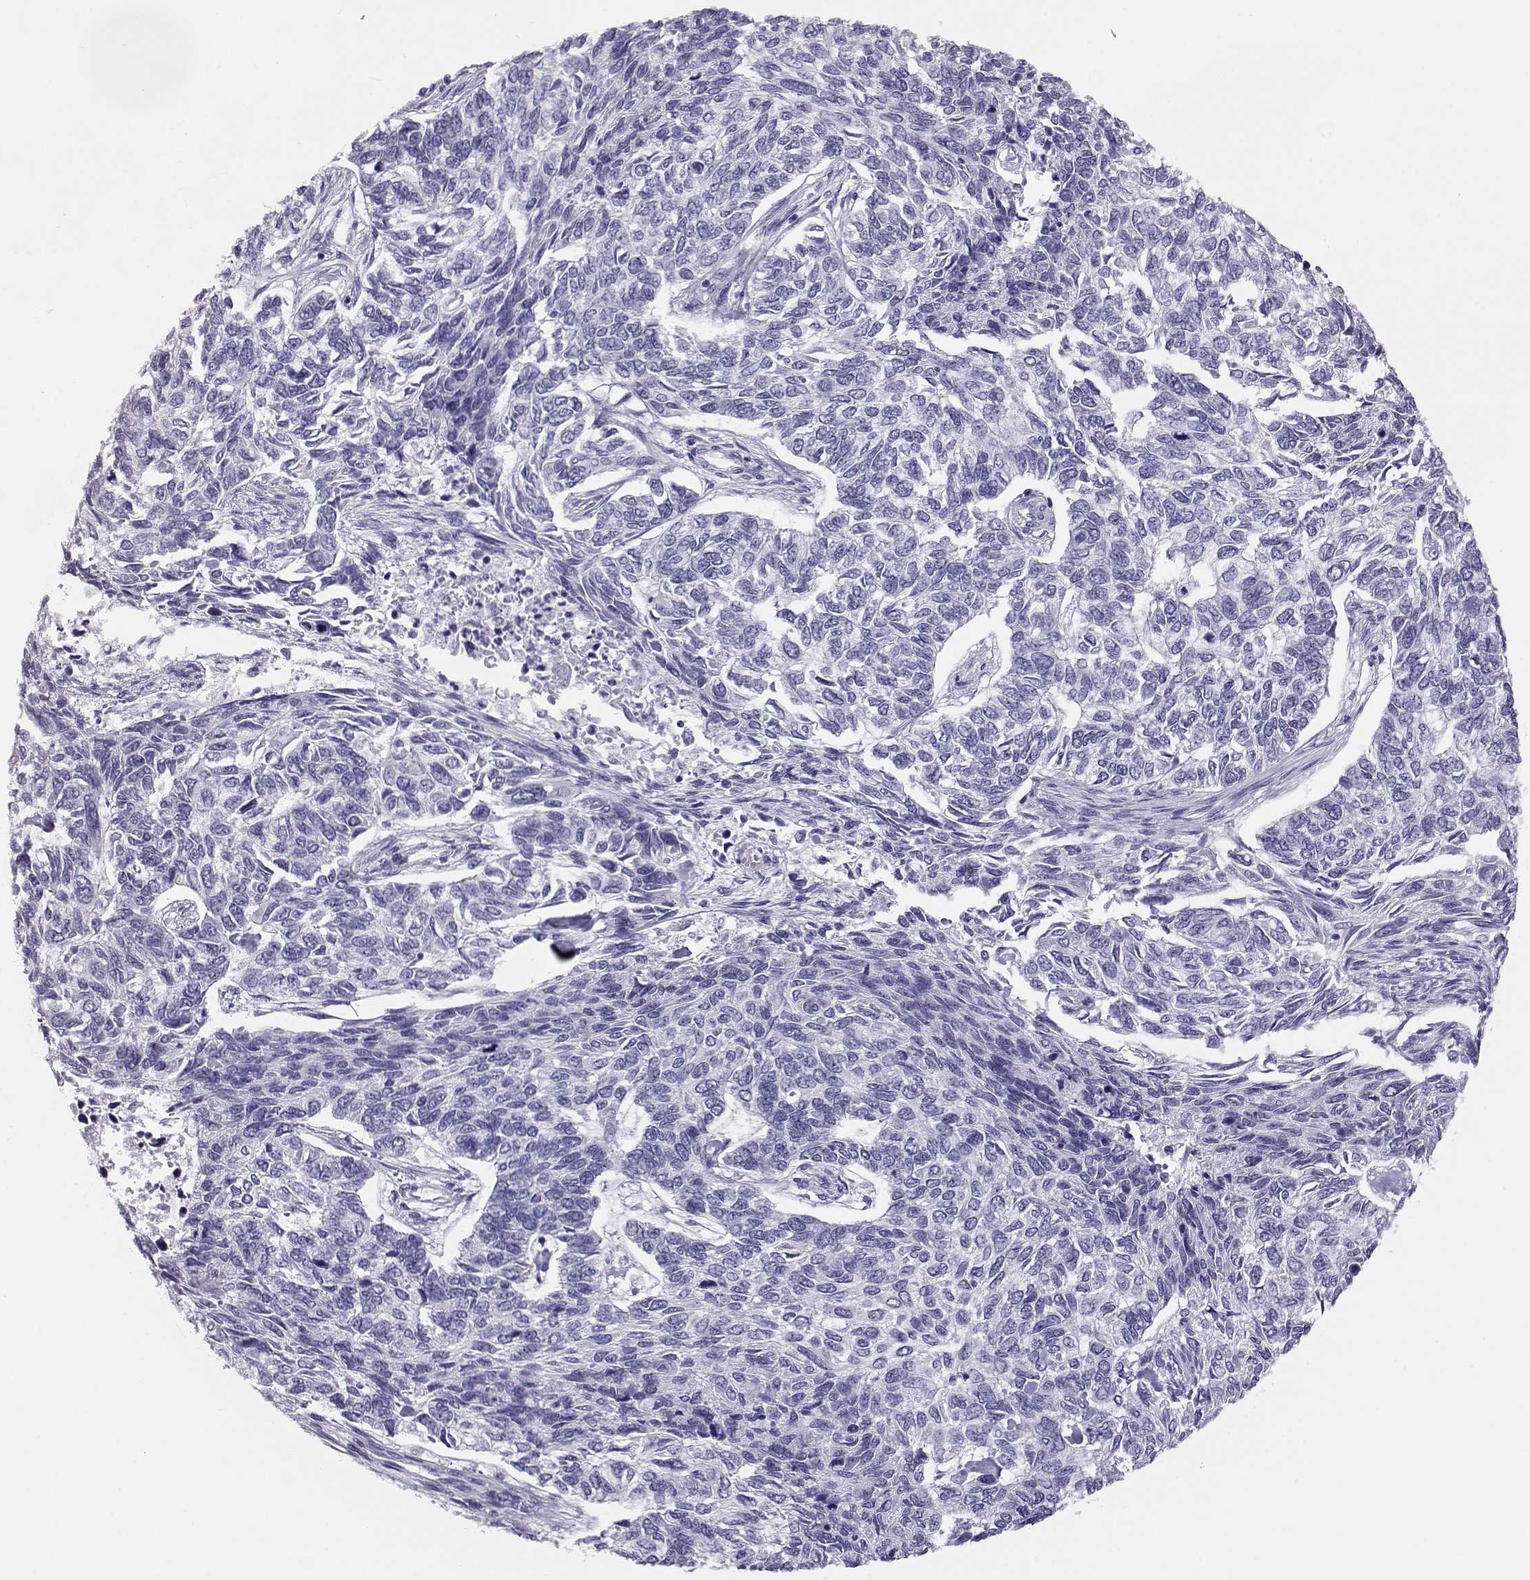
{"staining": {"intensity": "negative", "quantity": "none", "location": "none"}, "tissue": "skin cancer", "cell_type": "Tumor cells", "image_type": "cancer", "snomed": [{"axis": "morphology", "description": "Basal cell carcinoma"}, {"axis": "topography", "description": "Skin"}], "caption": "Image shows no protein staining in tumor cells of skin cancer tissue.", "gene": "ACTN2", "patient": {"sex": "female", "age": 65}}